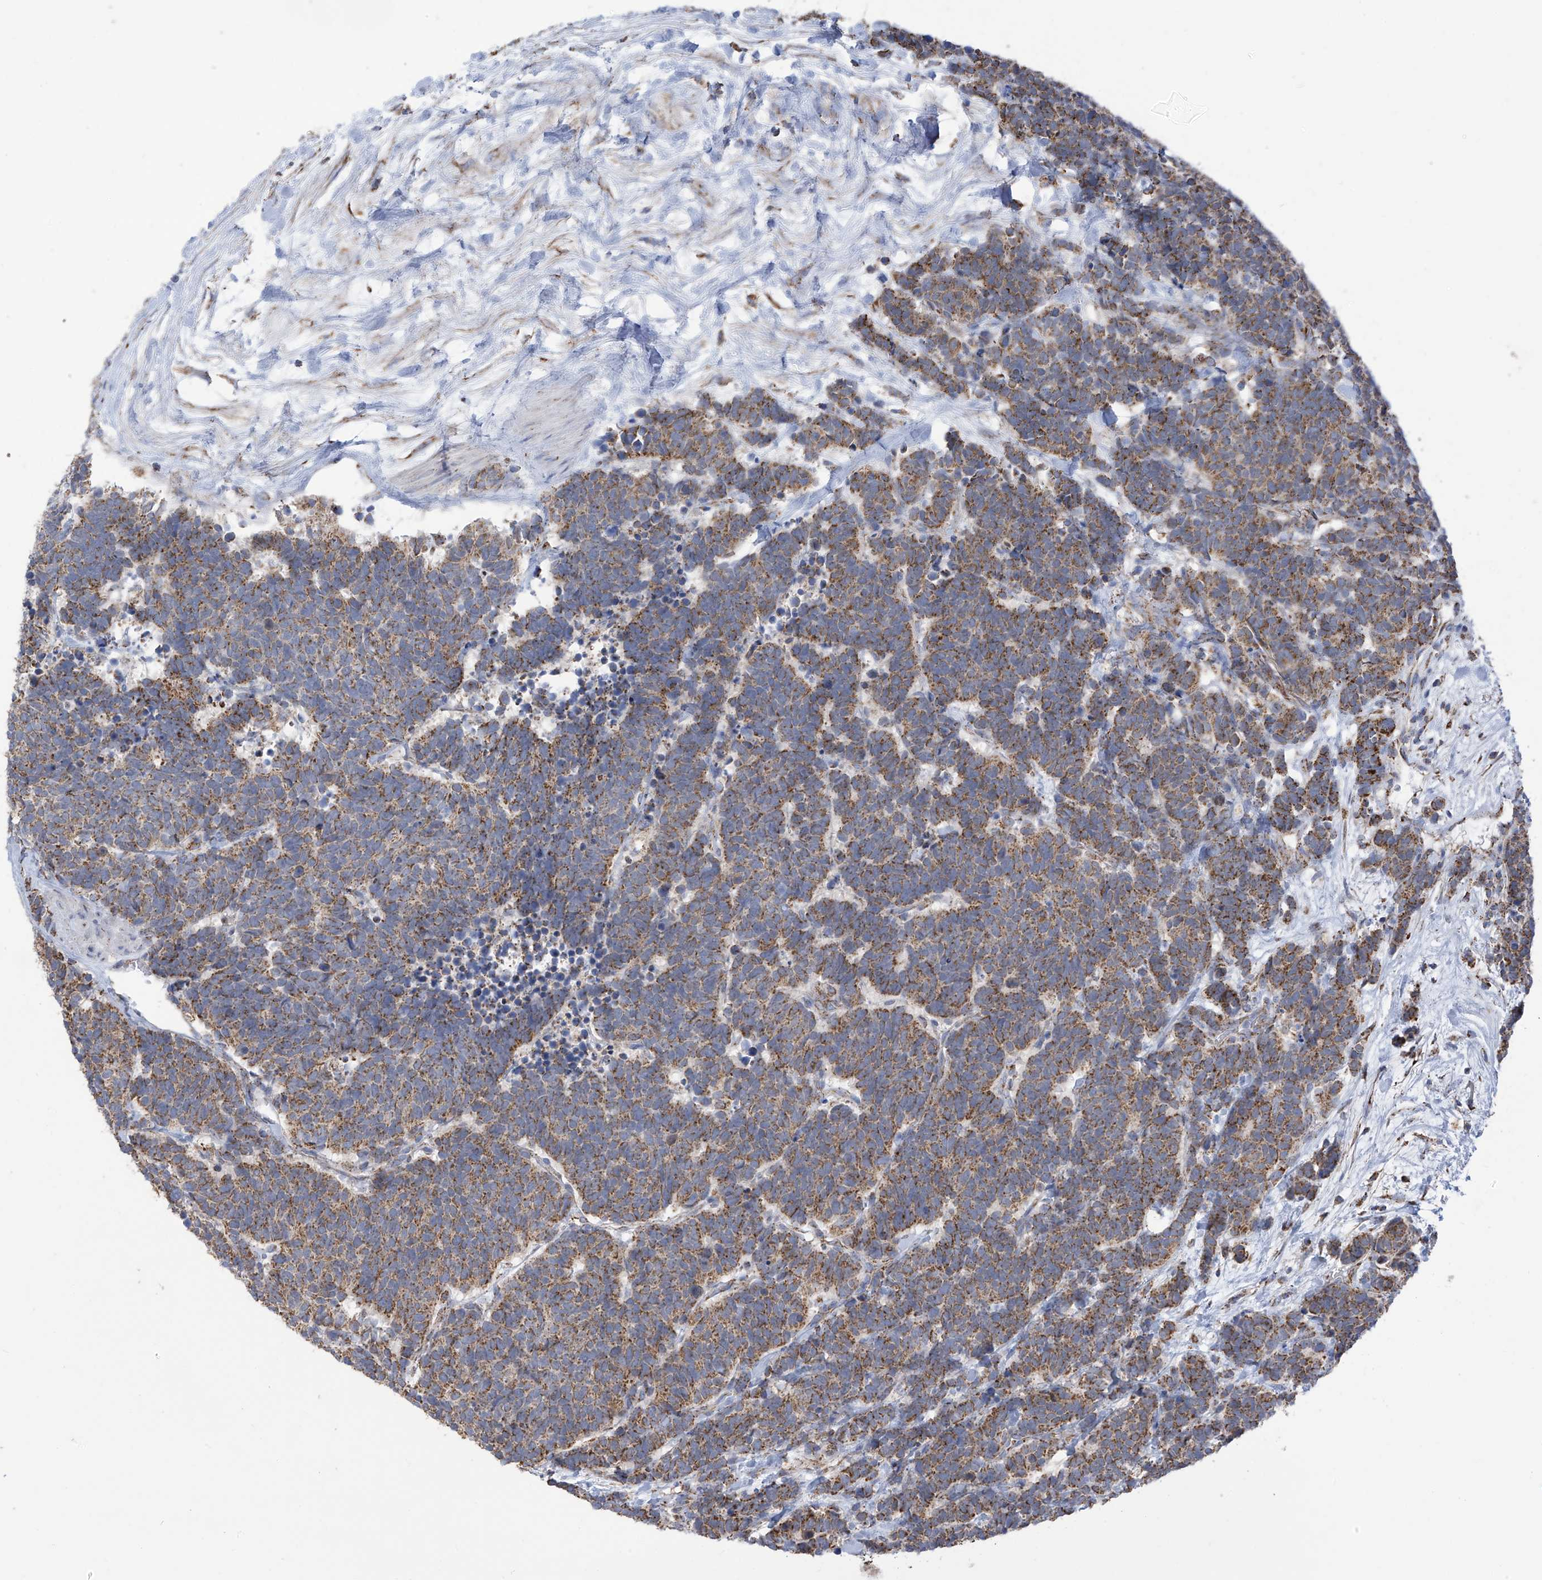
{"staining": {"intensity": "moderate", "quantity": ">75%", "location": "cytoplasmic/membranous"}, "tissue": "carcinoid", "cell_type": "Tumor cells", "image_type": "cancer", "snomed": [{"axis": "morphology", "description": "Carcinoma, NOS"}, {"axis": "morphology", "description": "Carcinoid, malignant, NOS"}, {"axis": "topography", "description": "Urinary bladder"}], "caption": "Carcinoma was stained to show a protein in brown. There is medium levels of moderate cytoplasmic/membranous staining in approximately >75% of tumor cells.", "gene": "PNPT1", "patient": {"sex": "male", "age": 57}}